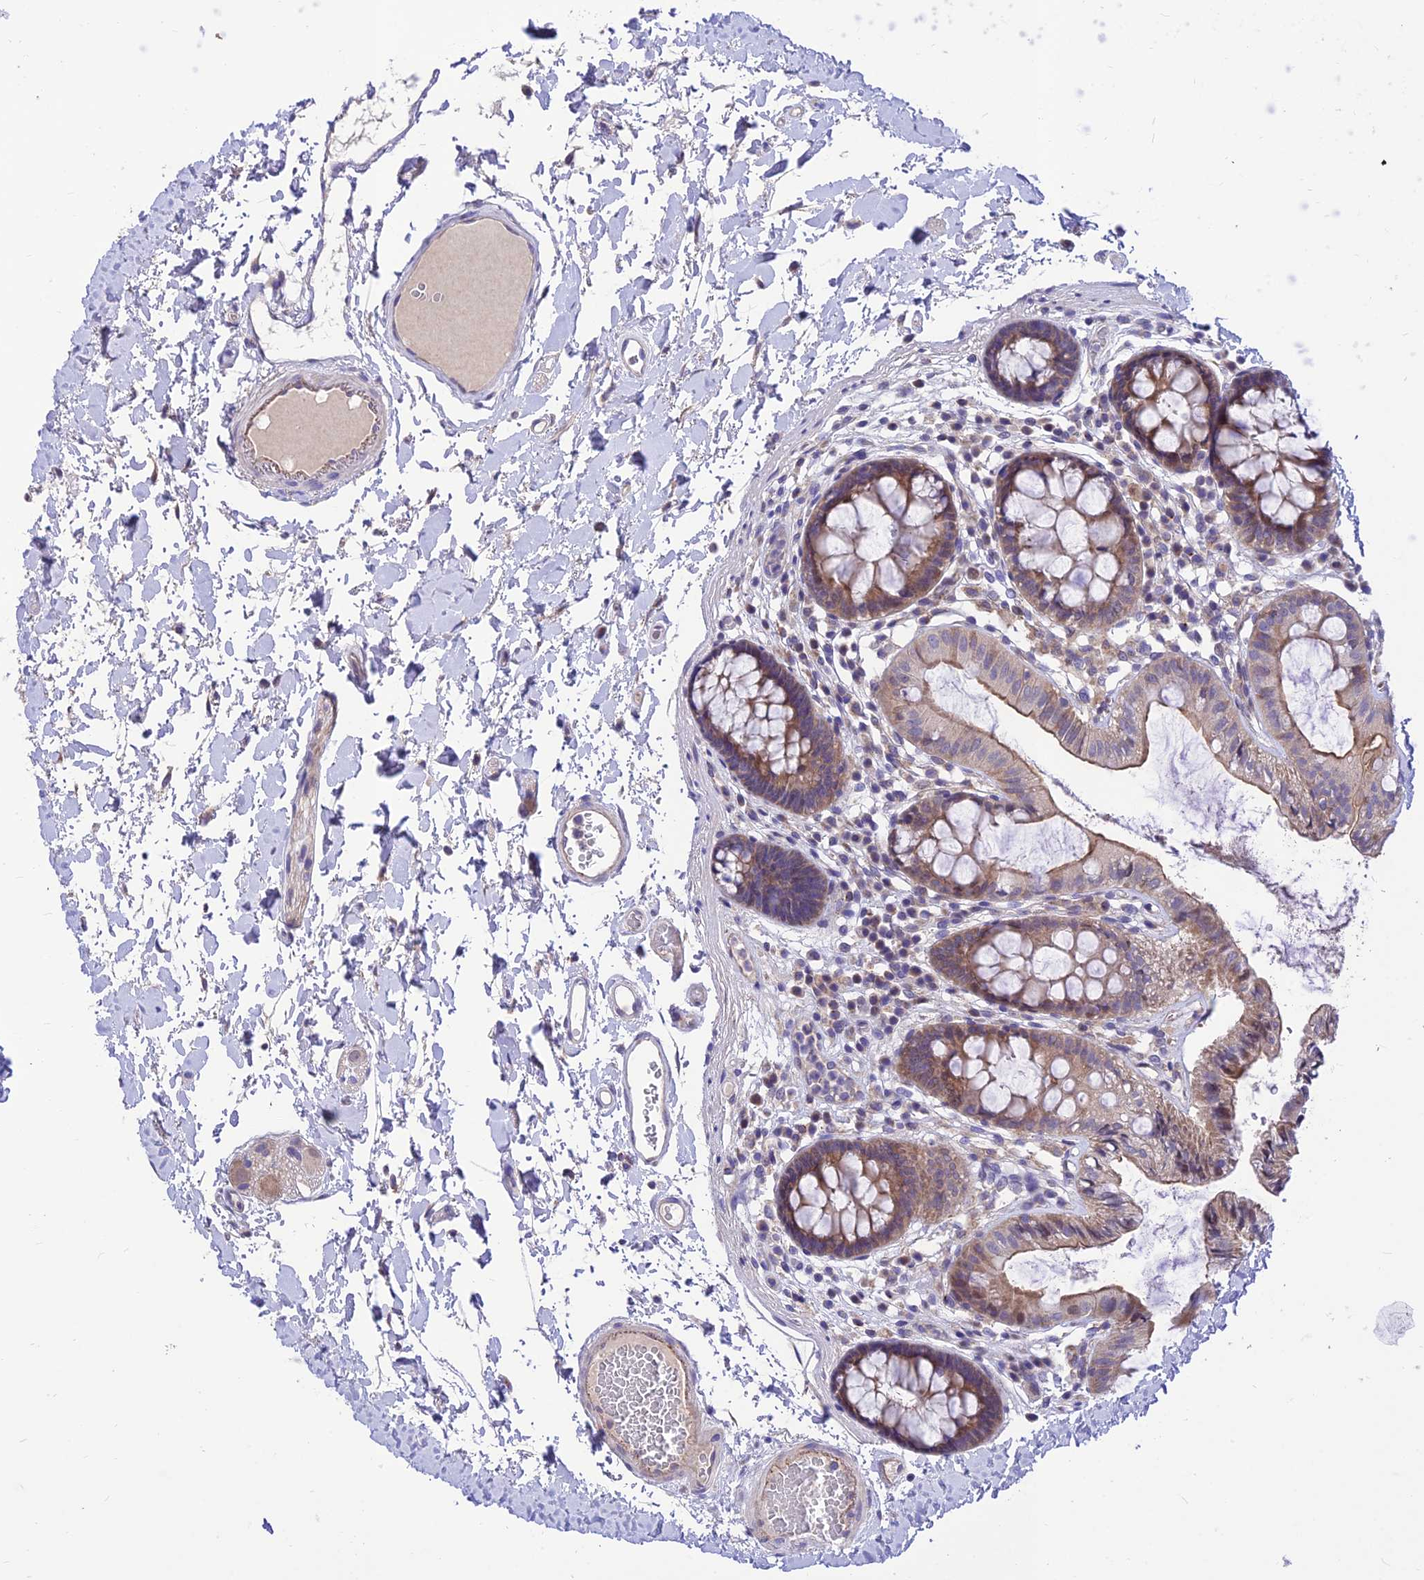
{"staining": {"intensity": "moderate", "quantity": "25%-75%", "location": "cytoplasmic/membranous"}, "tissue": "colon", "cell_type": "Endothelial cells", "image_type": "normal", "snomed": [{"axis": "morphology", "description": "Normal tissue, NOS"}, {"axis": "topography", "description": "Colon"}], "caption": "Approximately 25%-75% of endothelial cells in normal colon display moderate cytoplasmic/membranous protein expression as visualized by brown immunohistochemical staining.", "gene": "C6orf132", "patient": {"sex": "male", "age": 84}}